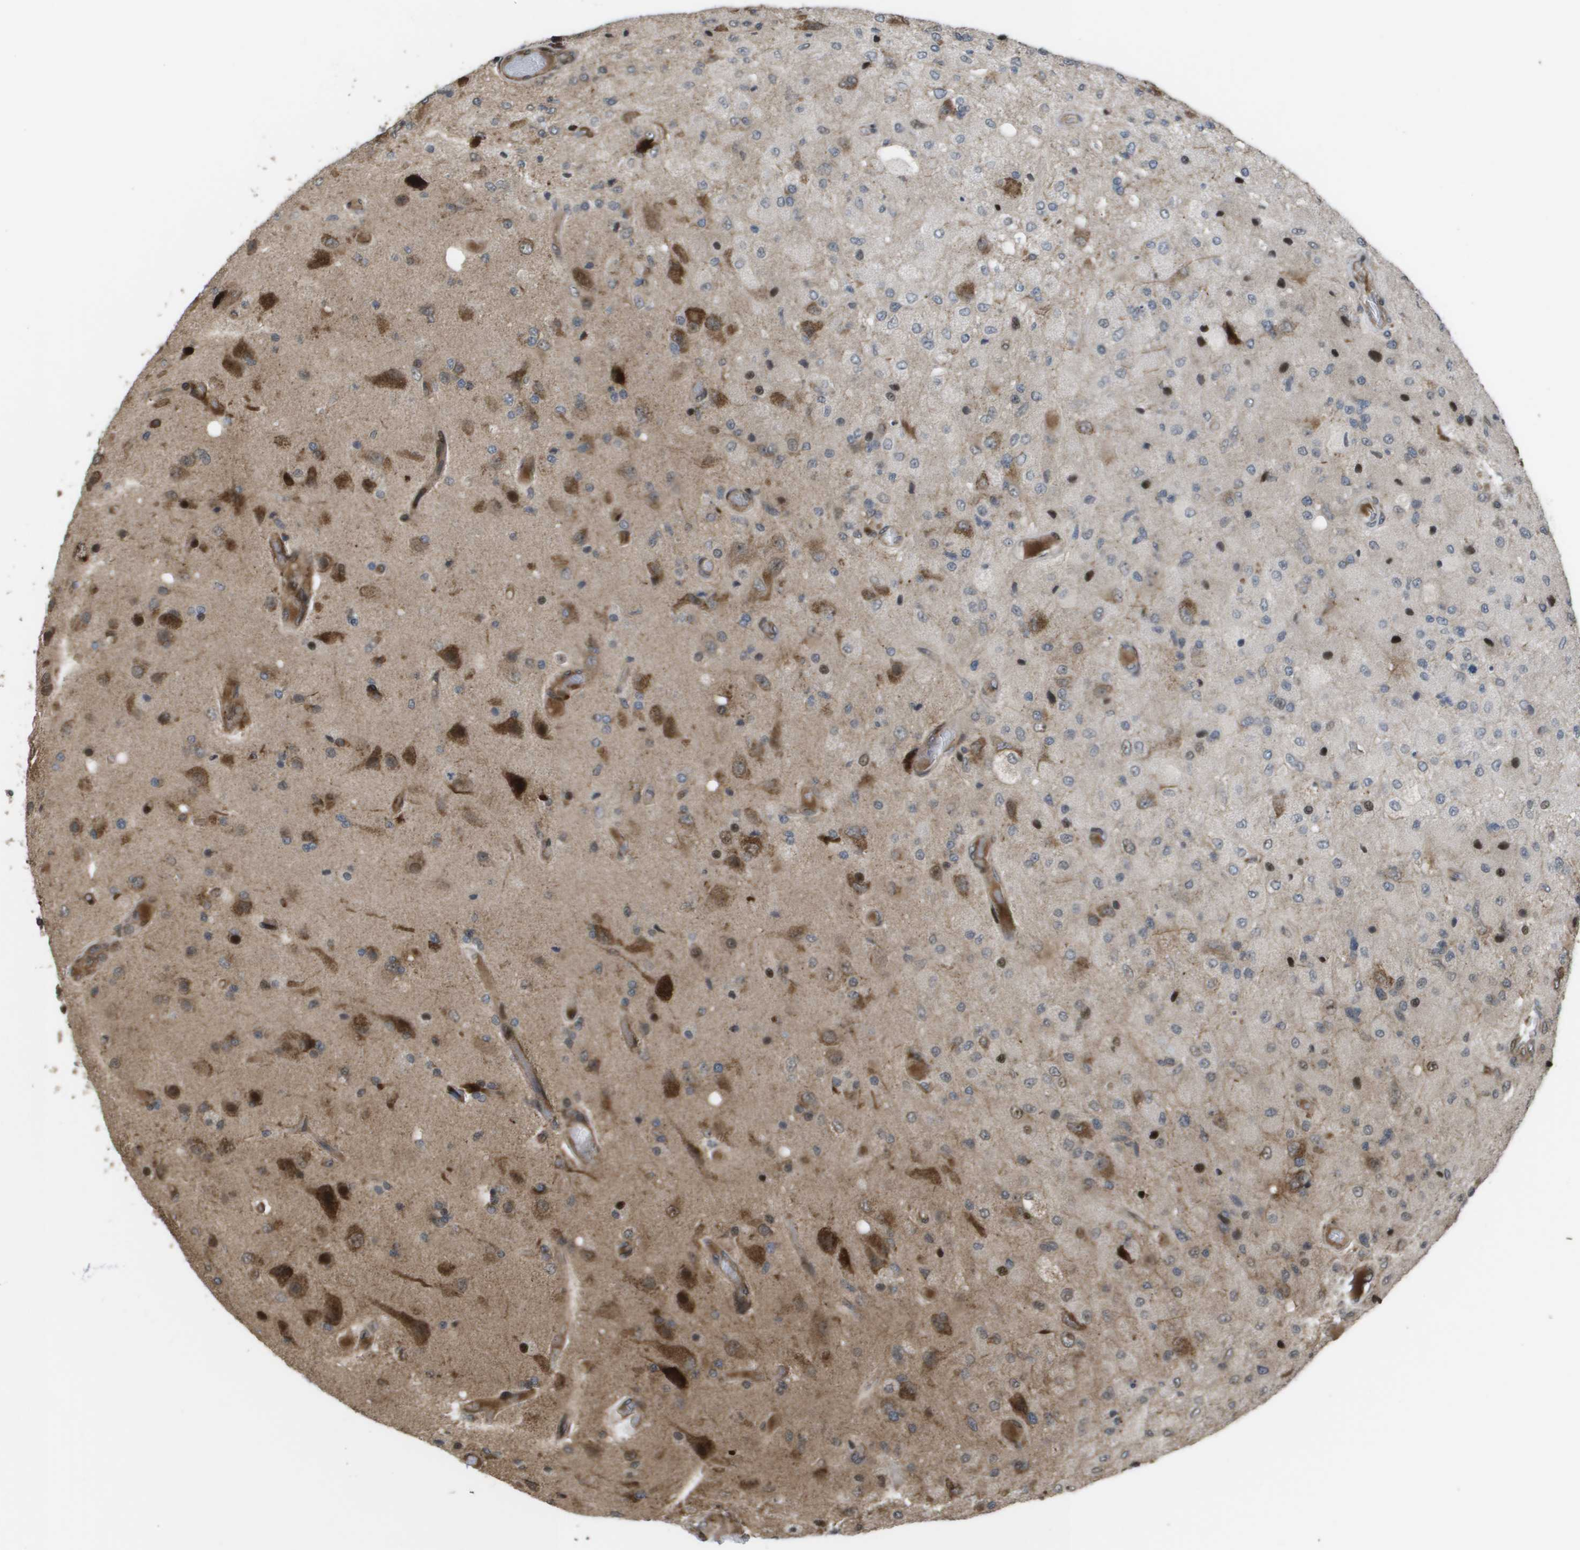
{"staining": {"intensity": "moderate", "quantity": "25%-75%", "location": "cytoplasmic/membranous,nuclear"}, "tissue": "glioma", "cell_type": "Tumor cells", "image_type": "cancer", "snomed": [{"axis": "morphology", "description": "Normal tissue, NOS"}, {"axis": "morphology", "description": "Glioma, malignant, High grade"}, {"axis": "topography", "description": "Cerebral cortex"}], "caption": "This is an image of immunohistochemistry (IHC) staining of glioma, which shows moderate positivity in the cytoplasmic/membranous and nuclear of tumor cells.", "gene": "AXIN2", "patient": {"sex": "male", "age": 77}}